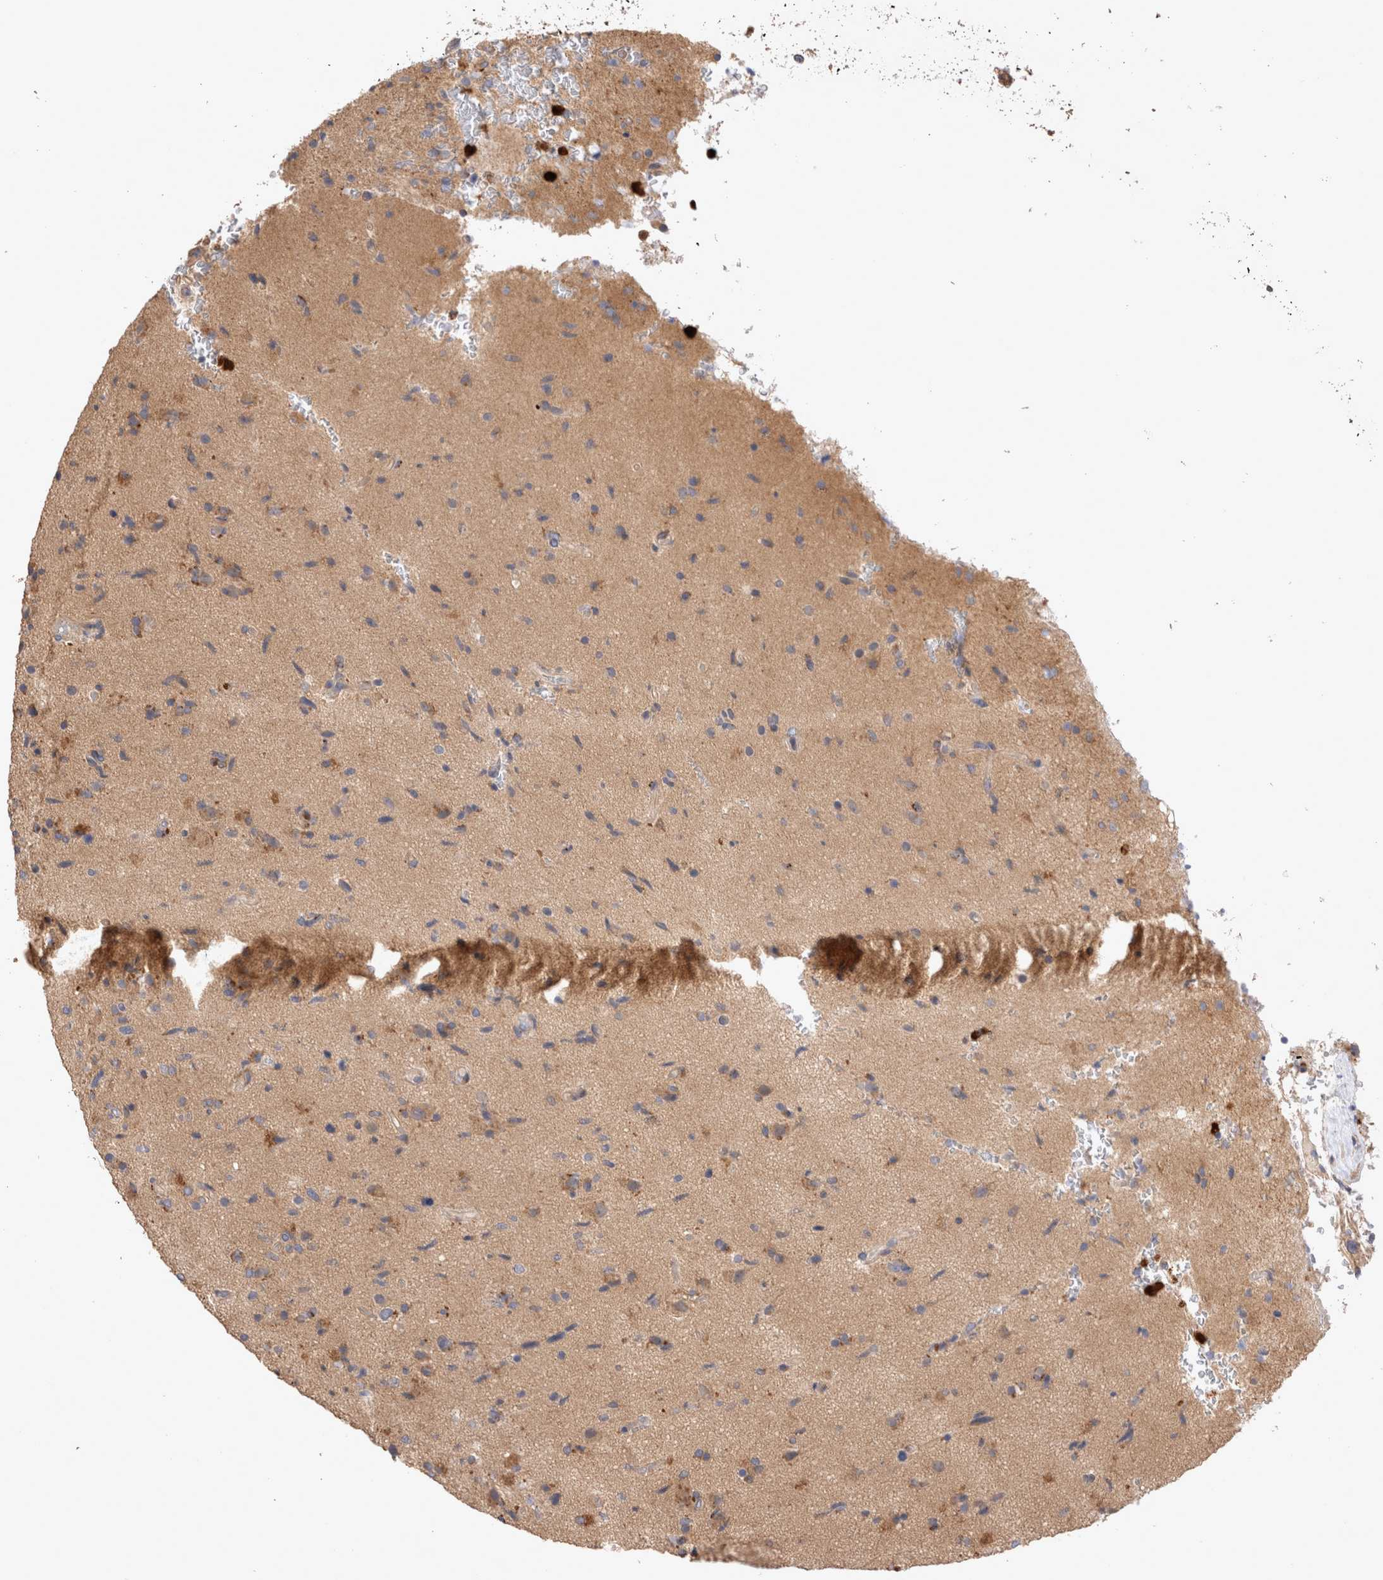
{"staining": {"intensity": "weak", "quantity": "<25%", "location": "cytoplasmic/membranous"}, "tissue": "glioma", "cell_type": "Tumor cells", "image_type": "cancer", "snomed": [{"axis": "morphology", "description": "Glioma, malignant, High grade"}, {"axis": "topography", "description": "Brain"}], "caption": "IHC of human malignant glioma (high-grade) displays no expression in tumor cells. (DAB immunohistochemistry (IHC) with hematoxylin counter stain).", "gene": "NXT2", "patient": {"sex": "male", "age": 72}}